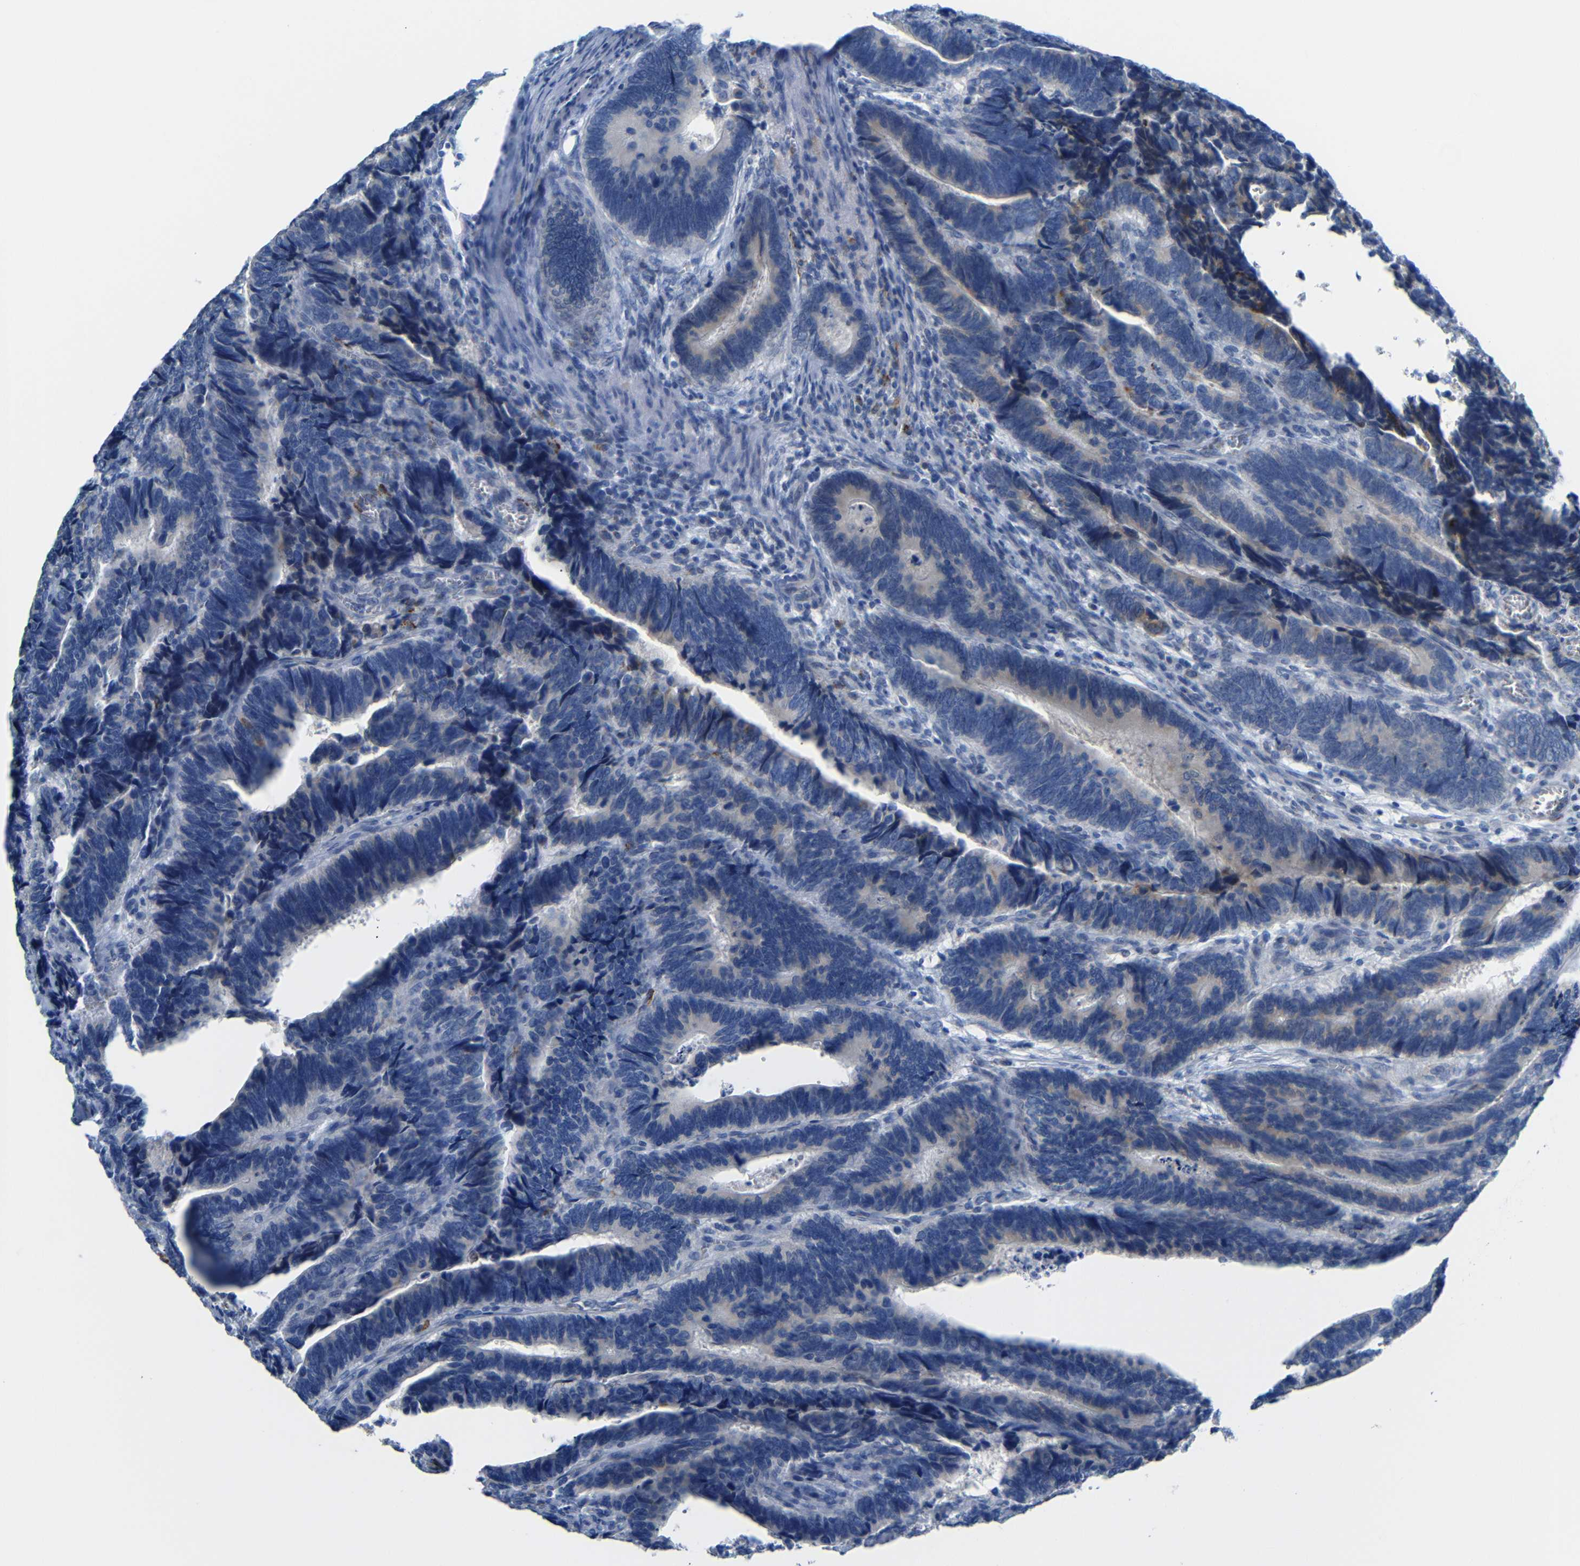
{"staining": {"intensity": "negative", "quantity": "none", "location": "none"}, "tissue": "colorectal cancer", "cell_type": "Tumor cells", "image_type": "cancer", "snomed": [{"axis": "morphology", "description": "Adenocarcinoma, NOS"}, {"axis": "topography", "description": "Colon"}], "caption": "Immunohistochemical staining of colorectal cancer (adenocarcinoma) displays no significant staining in tumor cells. (DAB (3,3'-diaminobenzidine) immunohistochemistry (IHC), high magnification).", "gene": "C15orf48", "patient": {"sex": "male", "age": 72}}